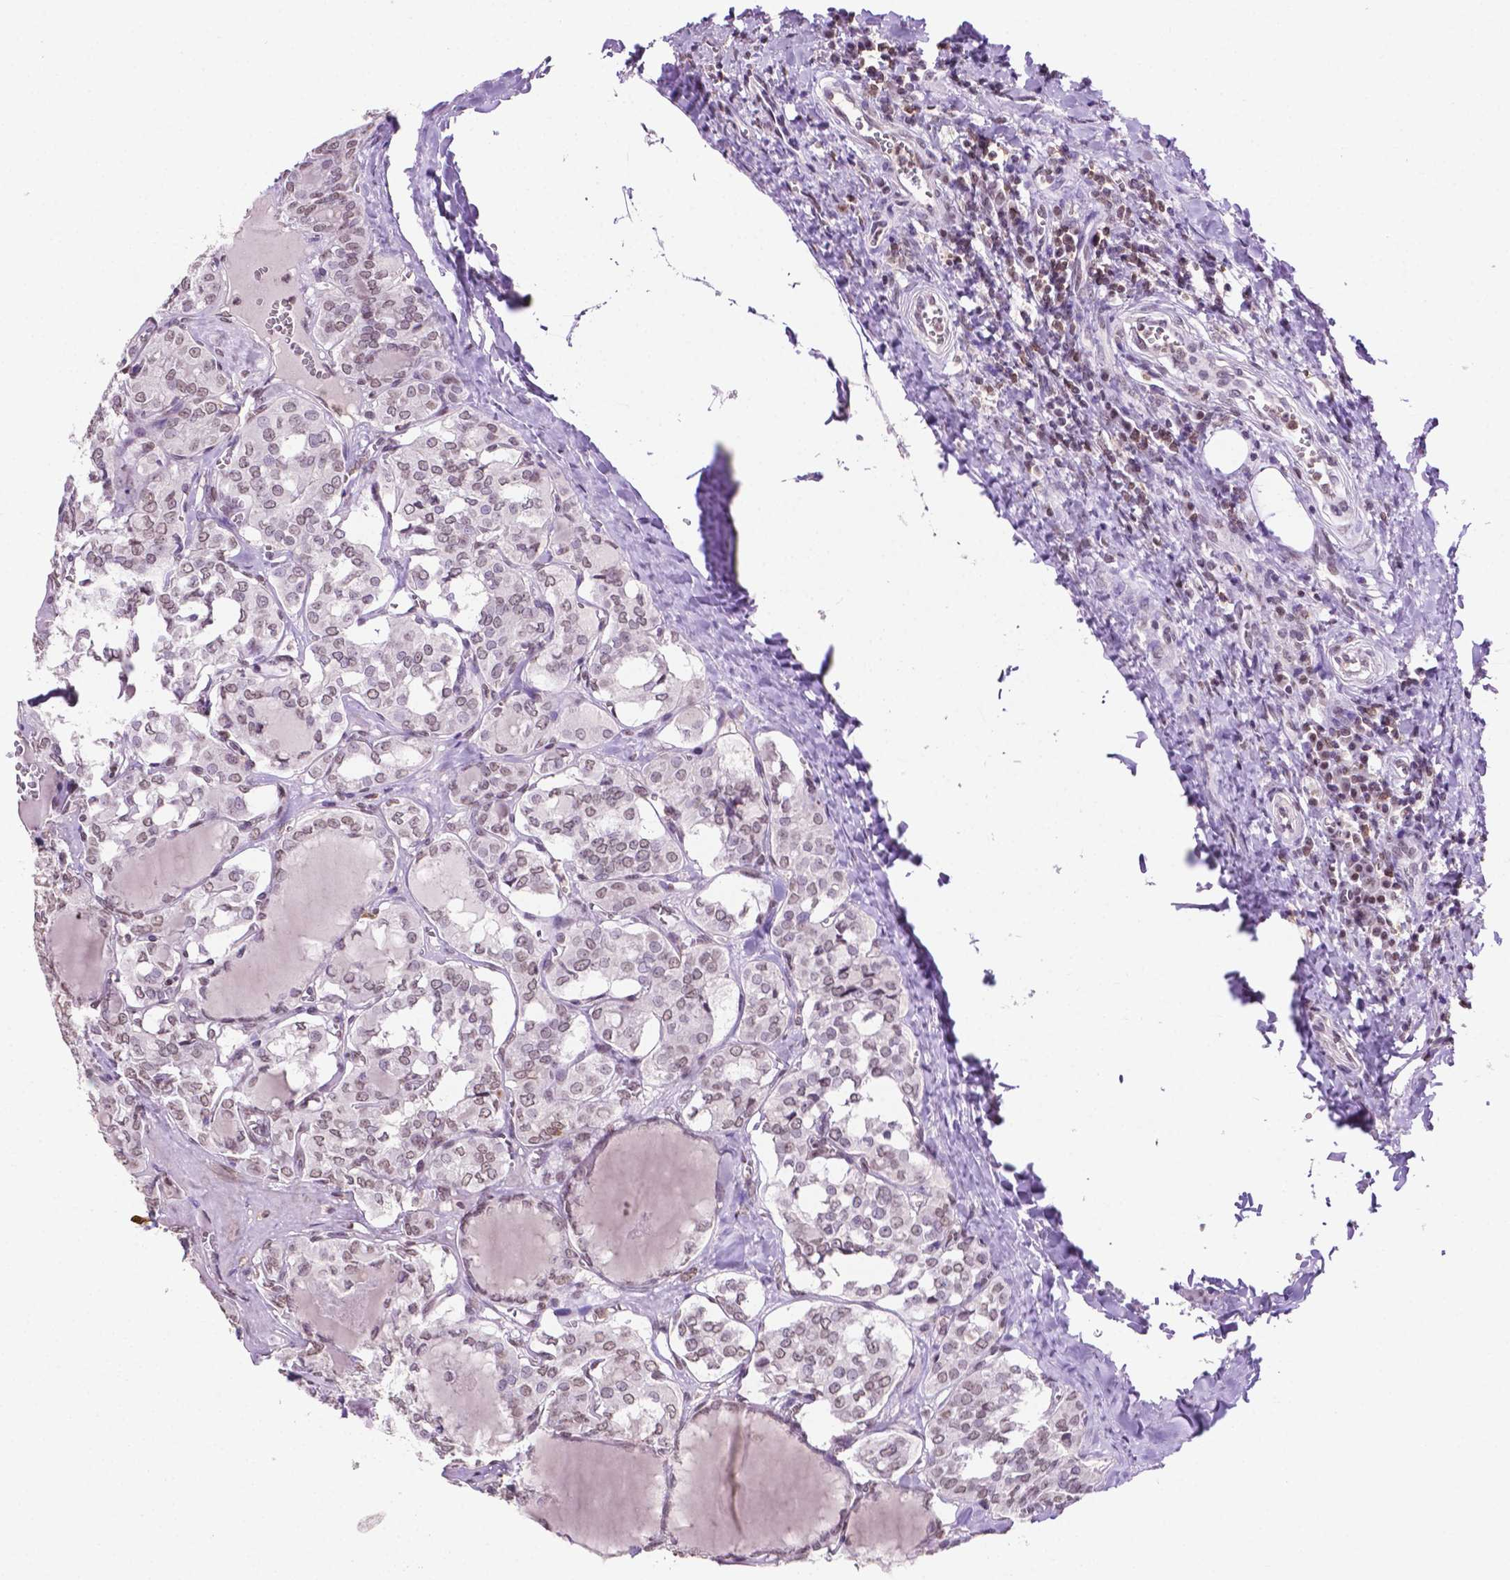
{"staining": {"intensity": "moderate", "quantity": "25%-75%", "location": "nuclear"}, "tissue": "thyroid cancer", "cell_type": "Tumor cells", "image_type": "cancer", "snomed": [{"axis": "morphology", "description": "Papillary adenocarcinoma, NOS"}, {"axis": "topography", "description": "Thyroid gland"}], "caption": "A micrograph of human thyroid cancer stained for a protein reveals moderate nuclear brown staining in tumor cells.", "gene": "PTPN6", "patient": {"sex": "female", "age": 41}}